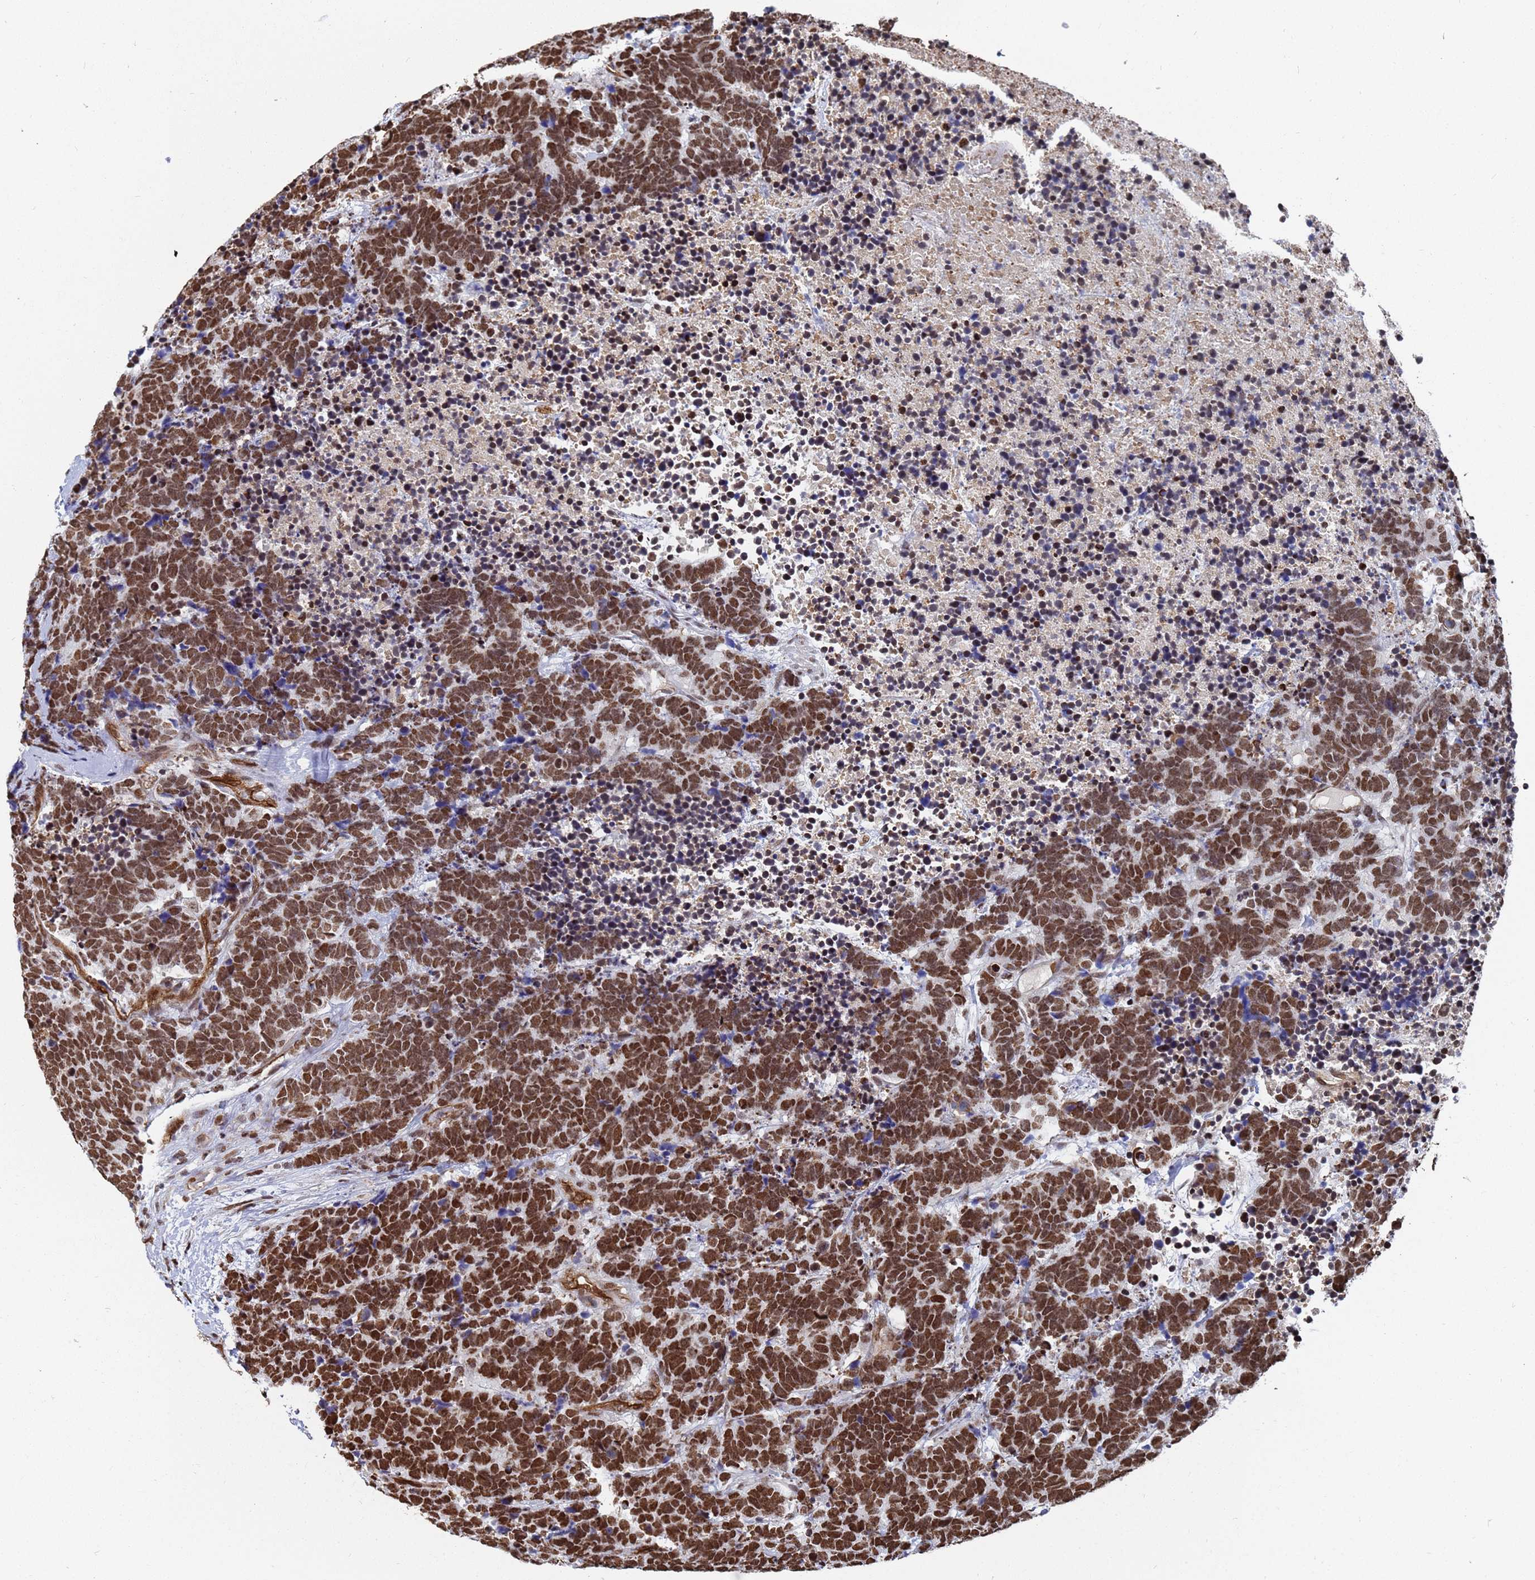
{"staining": {"intensity": "strong", "quantity": ">75%", "location": "nuclear"}, "tissue": "carcinoid", "cell_type": "Tumor cells", "image_type": "cancer", "snomed": [{"axis": "morphology", "description": "Carcinoma, NOS"}, {"axis": "morphology", "description": "Carcinoid, malignant, NOS"}, {"axis": "topography", "description": "Urinary bladder"}], "caption": "A high amount of strong nuclear staining is seen in about >75% of tumor cells in carcinoma tissue.", "gene": "RAVER2", "patient": {"sex": "male", "age": 57}}